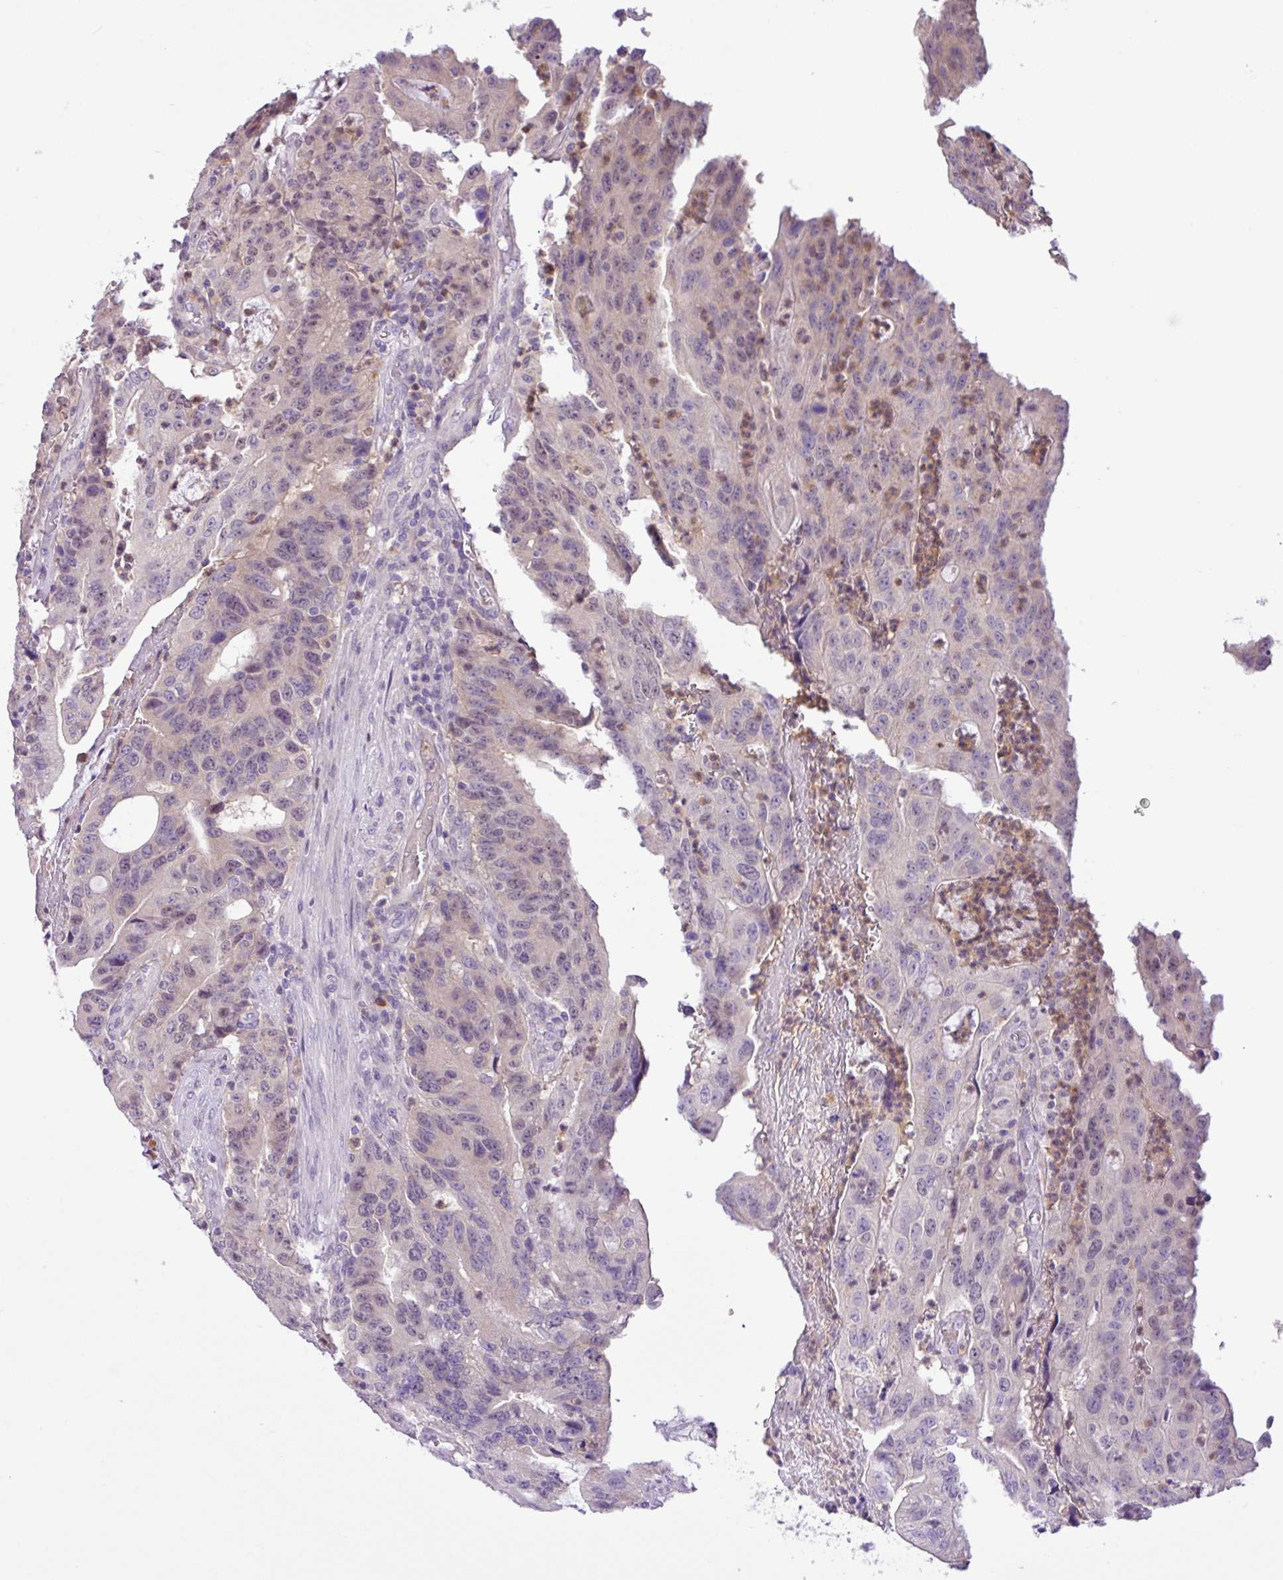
{"staining": {"intensity": "negative", "quantity": "none", "location": "none"}, "tissue": "colorectal cancer", "cell_type": "Tumor cells", "image_type": "cancer", "snomed": [{"axis": "morphology", "description": "Adenocarcinoma, NOS"}, {"axis": "topography", "description": "Colon"}], "caption": "Immunohistochemistry of adenocarcinoma (colorectal) displays no staining in tumor cells. (DAB (3,3'-diaminobenzidine) immunohistochemistry visualized using brightfield microscopy, high magnification).", "gene": "TONSL", "patient": {"sex": "male", "age": 83}}